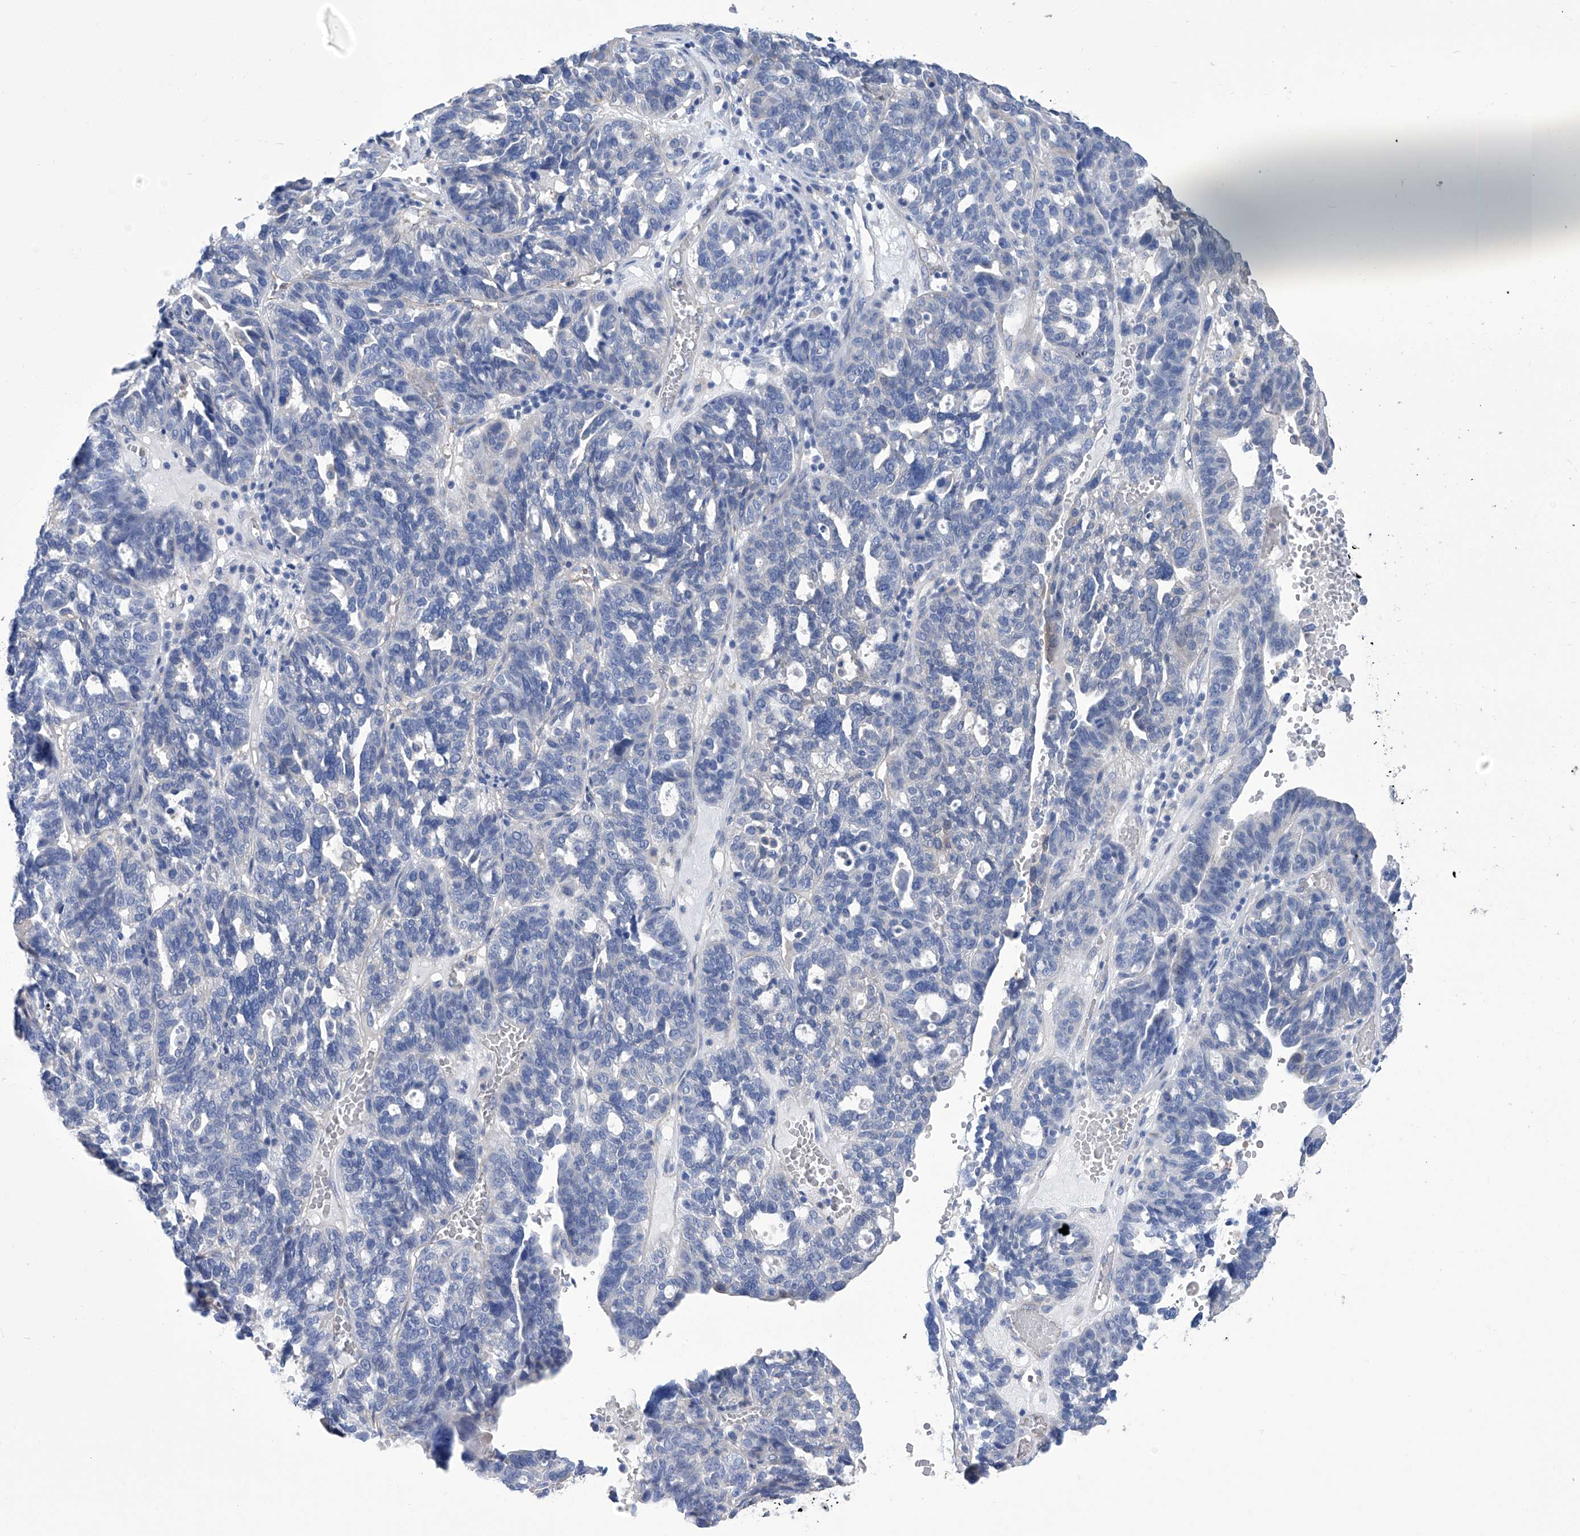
{"staining": {"intensity": "negative", "quantity": "none", "location": "none"}, "tissue": "ovarian cancer", "cell_type": "Tumor cells", "image_type": "cancer", "snomed": [{"axis": "morphology", "description": "Cystadenocarcinoma, serous, NOS"}, {"axis": "topography", "description": "Ovary"}], "caption": "Immunohistochemistry (IHC) micrograph of neoplastic tissue: human ovarian cancer (serous cystadenocarcinoma) stained with DAB (3,3'-diaminobenzidine) demonstrates no significant protein staining in tumor cells.", "gene": "SMS", "patient": {"sex": "female", "age": 59}}